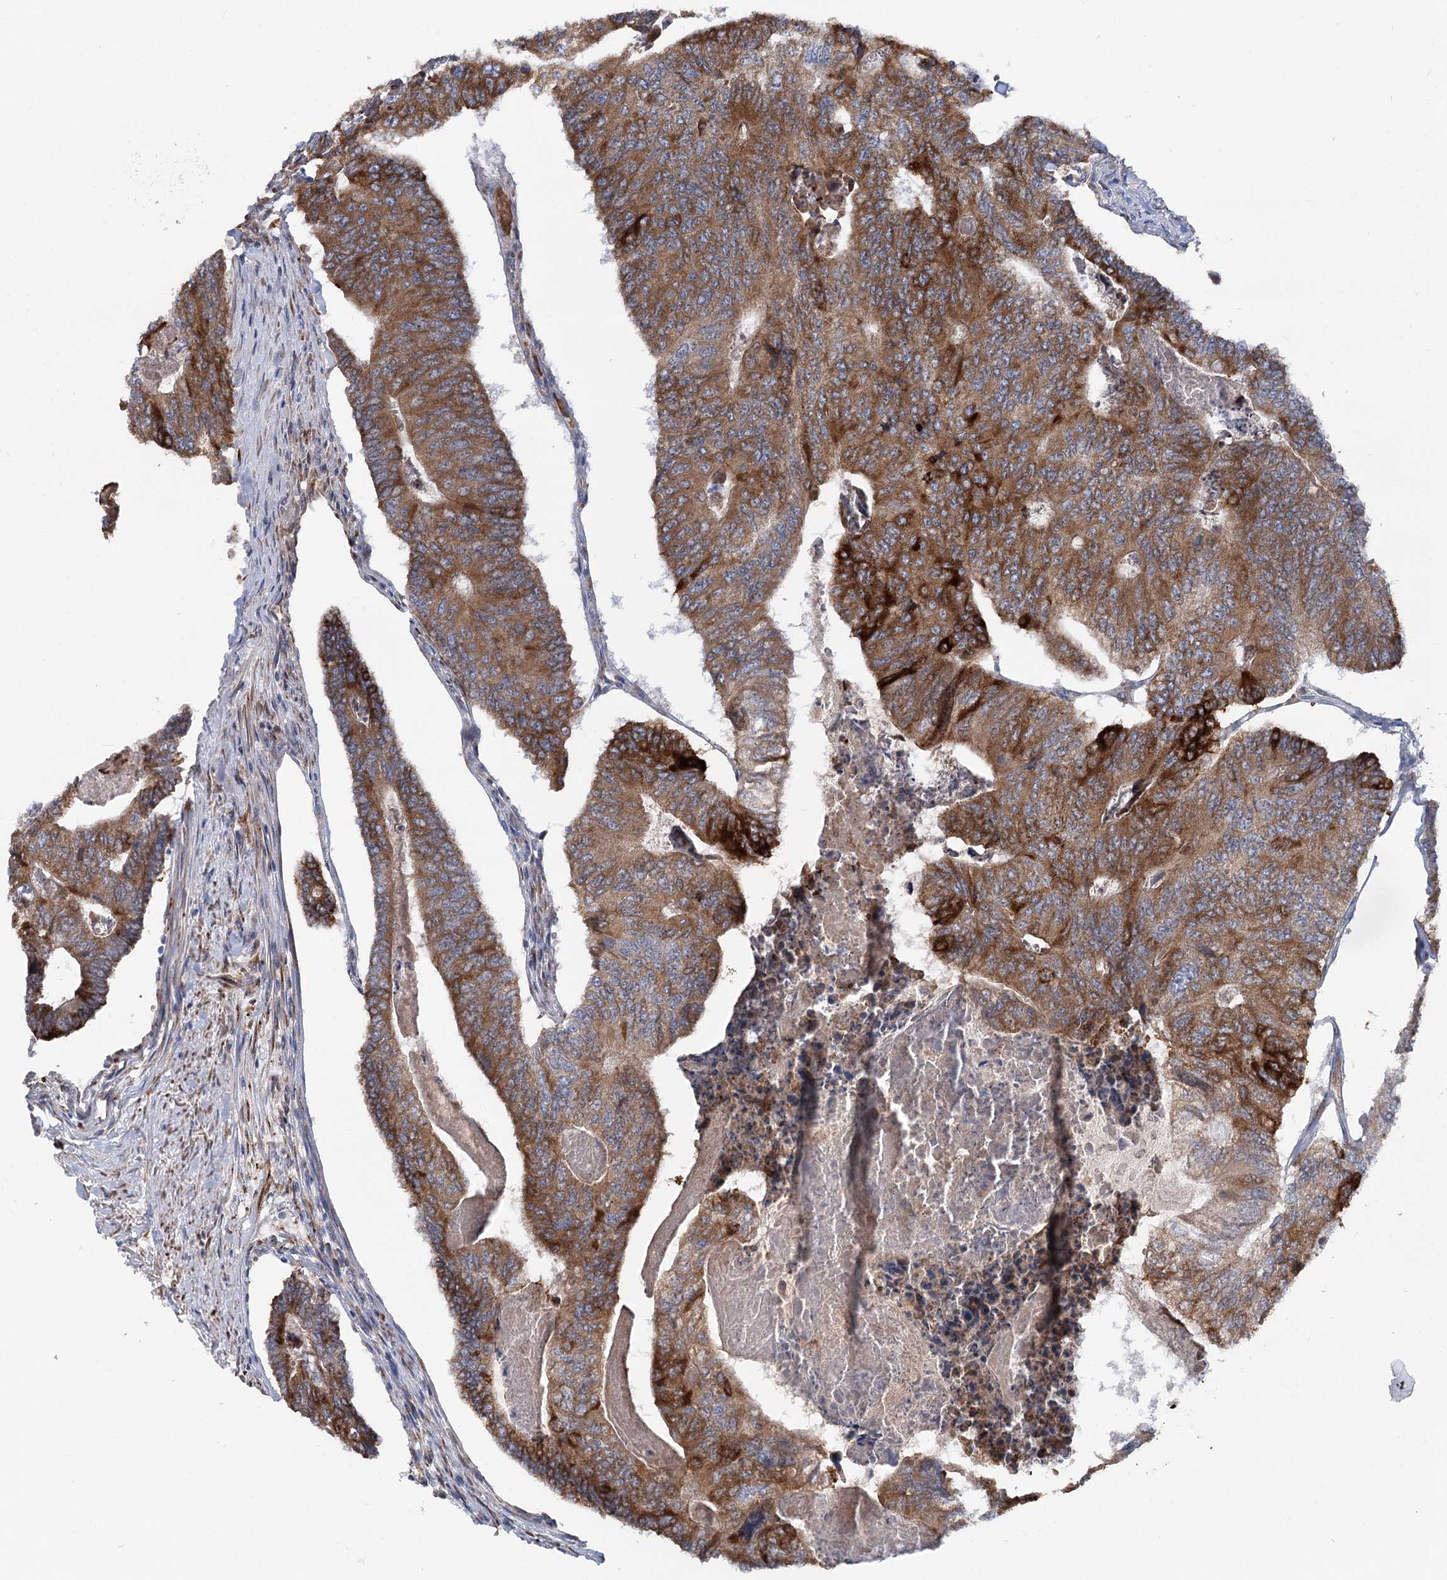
{"staining": {"intensity": "strong", "quantity": ">75%", "location": "cytoplasmic/membranous"}, "tissue": "colorectal cancer", "cell_type": "Tumor cells", "image_type": "cancer", "snomed": [{"axis": "morphology", "description": "Adenocarcinoma, NOS"}, {"axis": "topography", "description": "Colon"}], "caption": "This is a photomicrograph of immunohistochemistry (IHC) staining of adenocarcinoma (colorectal), which shows strong staining in the cytoplasmic/membranous of tumor cells.", "gene": "CIB4", "patient": {"sex": "female", "age": 67}}